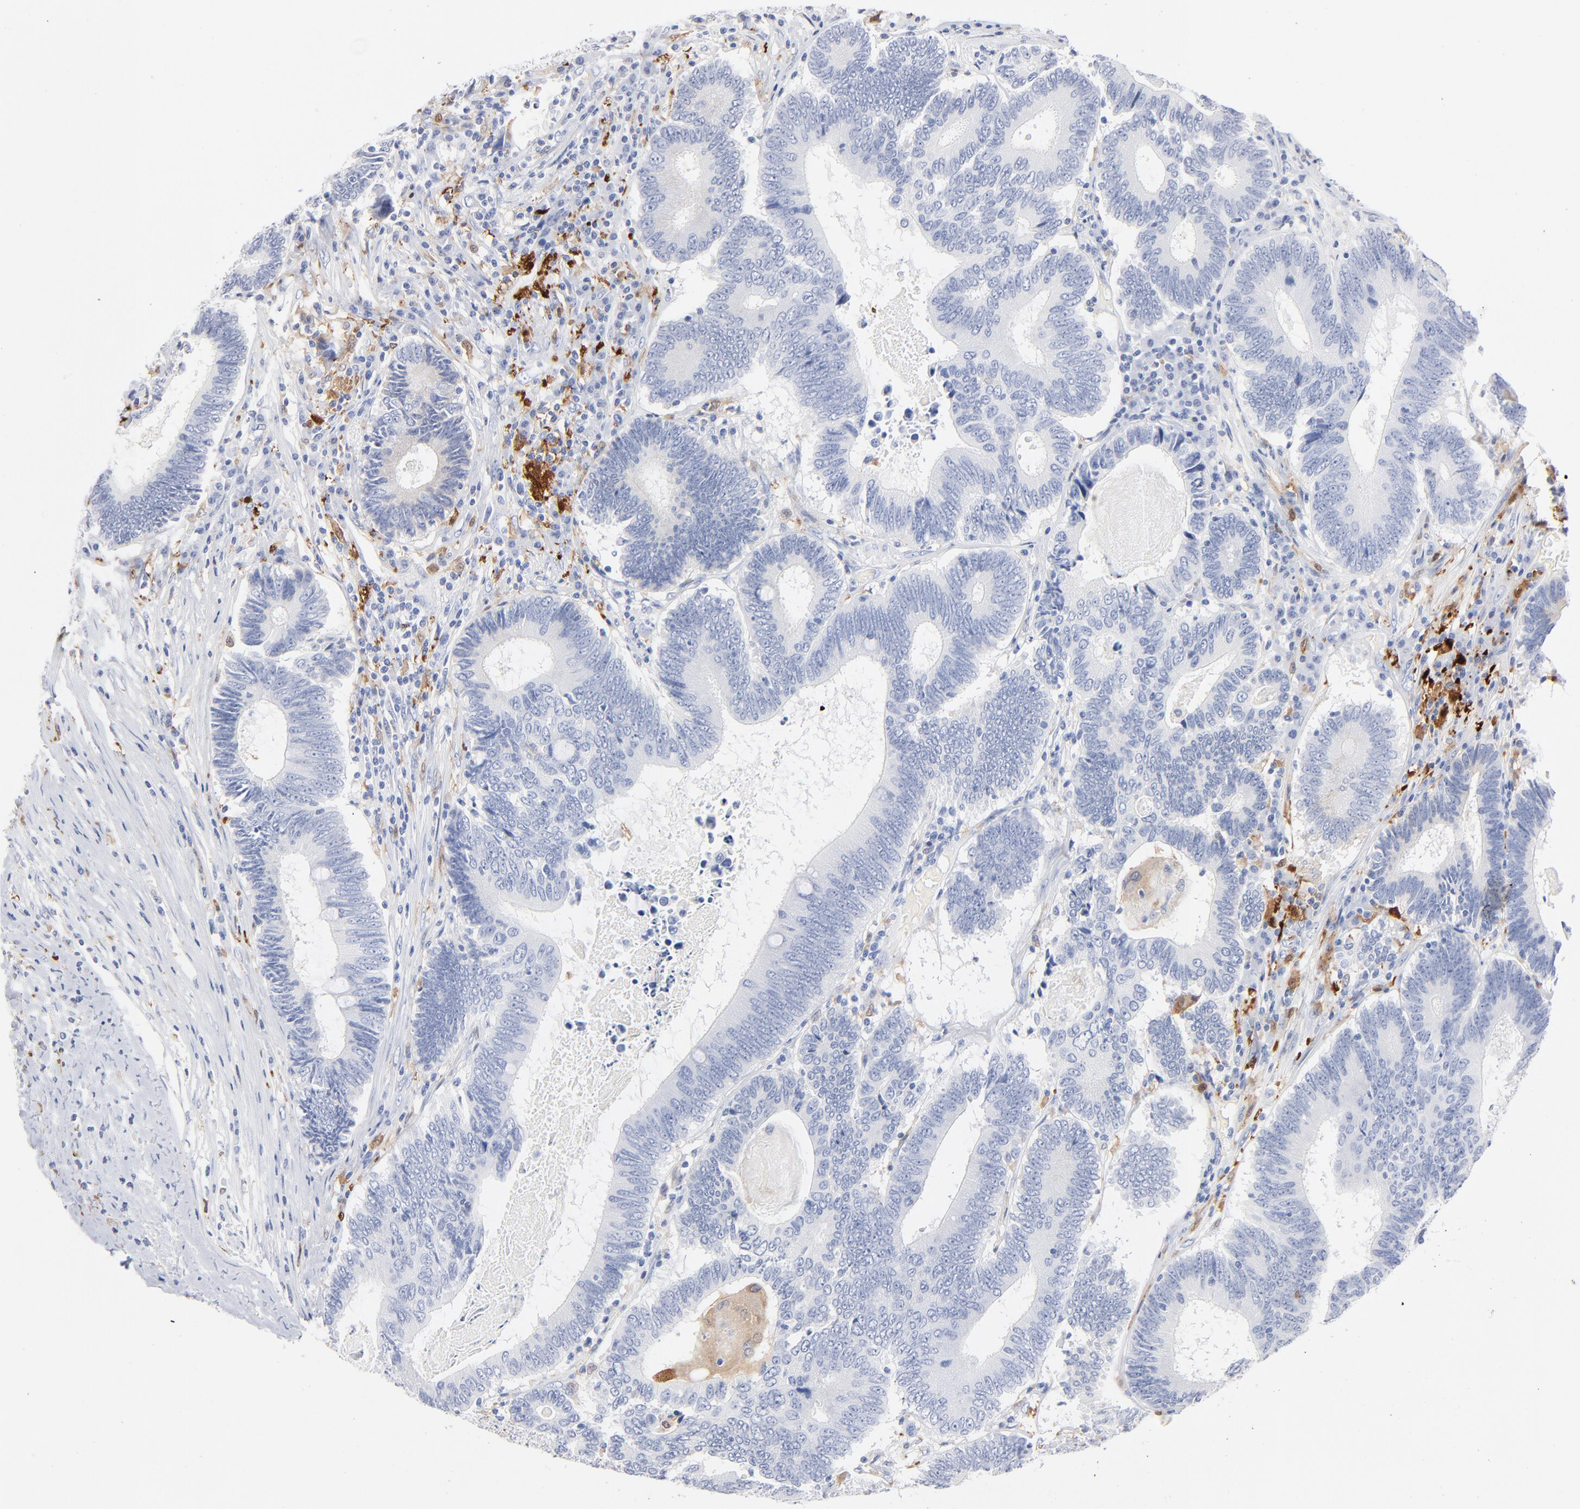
{"staining": {"intensity": "negative", "quantity": "none", "location": "none"}, "tissue": "colorectal cancer", "cell_type": "Tumor cells", "image_type": "cancer", "snomed": [{"axis": "morphology", "description": "Adenocarcinoma, NOS"}, {"axis": "topography", "description": "Colon"}], "caption": "The image displays no significant positivity in tumor cells of colorectal cancer (adenocarcinoma).", "gene": "IFIT2", "patient": {"sex": "female", "age": 78}}